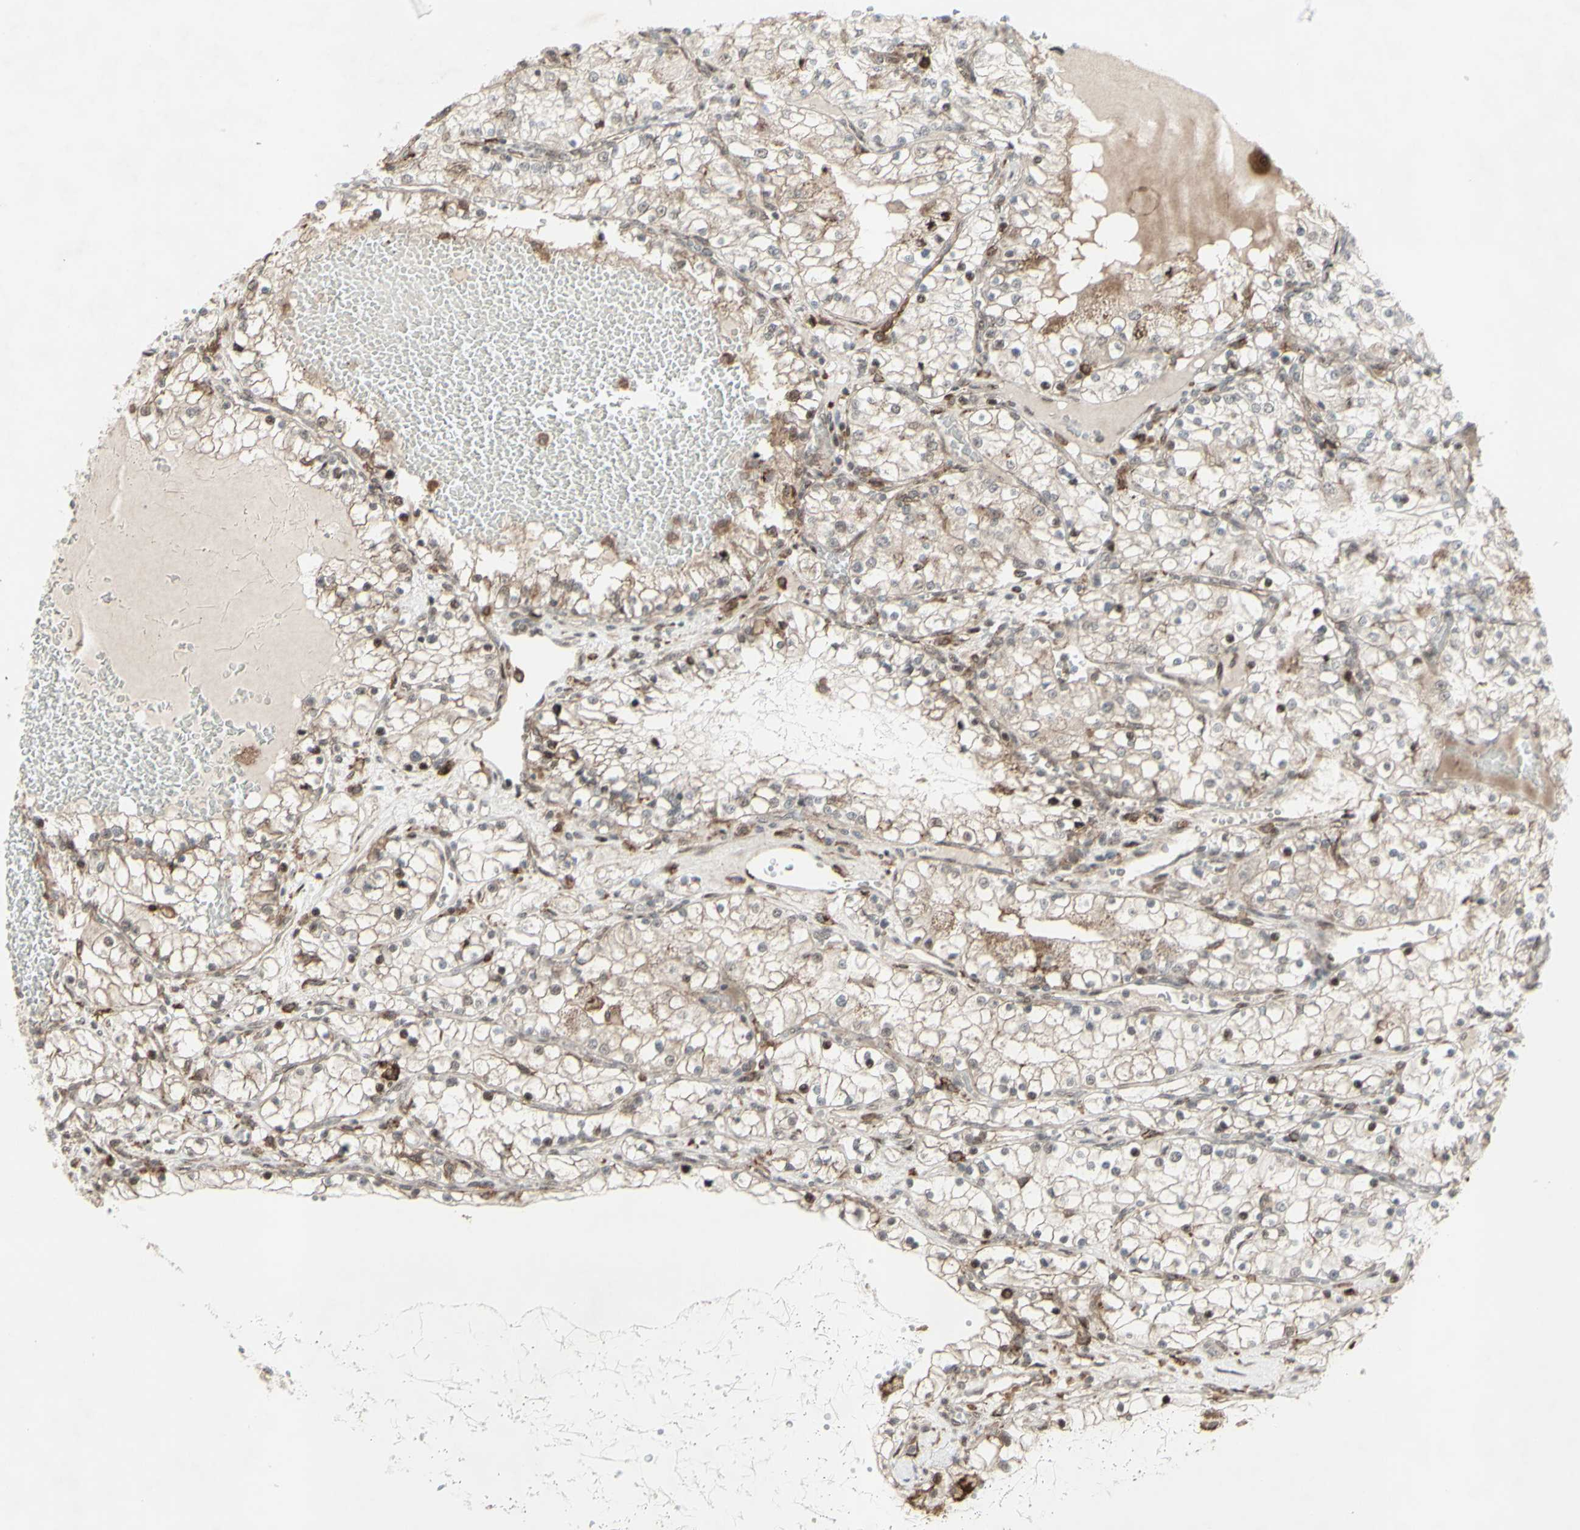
{"staining": {"intensity": "weak", "quantity": "25%-75%", "location": "cytoplasmic/membranous"}, "tissue": "renal cancer", "cell_type": "Tumor cells", "image_type": "cancer", "snomed": [{"axis": "morphology", "description": "Adenocarcinoma, NOS"}, {"axis": "topography", "description": "Kidney"}], "caption": "IHC image of neoplastic tissue: human adenocarcinoma (renal) stained using immunohistochemistry (IHC) shows low levels of weak protein expression localized specifically in the cytoplasmic/membranous of tumor cells, appearing as a cytoplasmic/membranous brown color.", "gene": "CD33", "patient": {"sex": "male", "age": 68}}